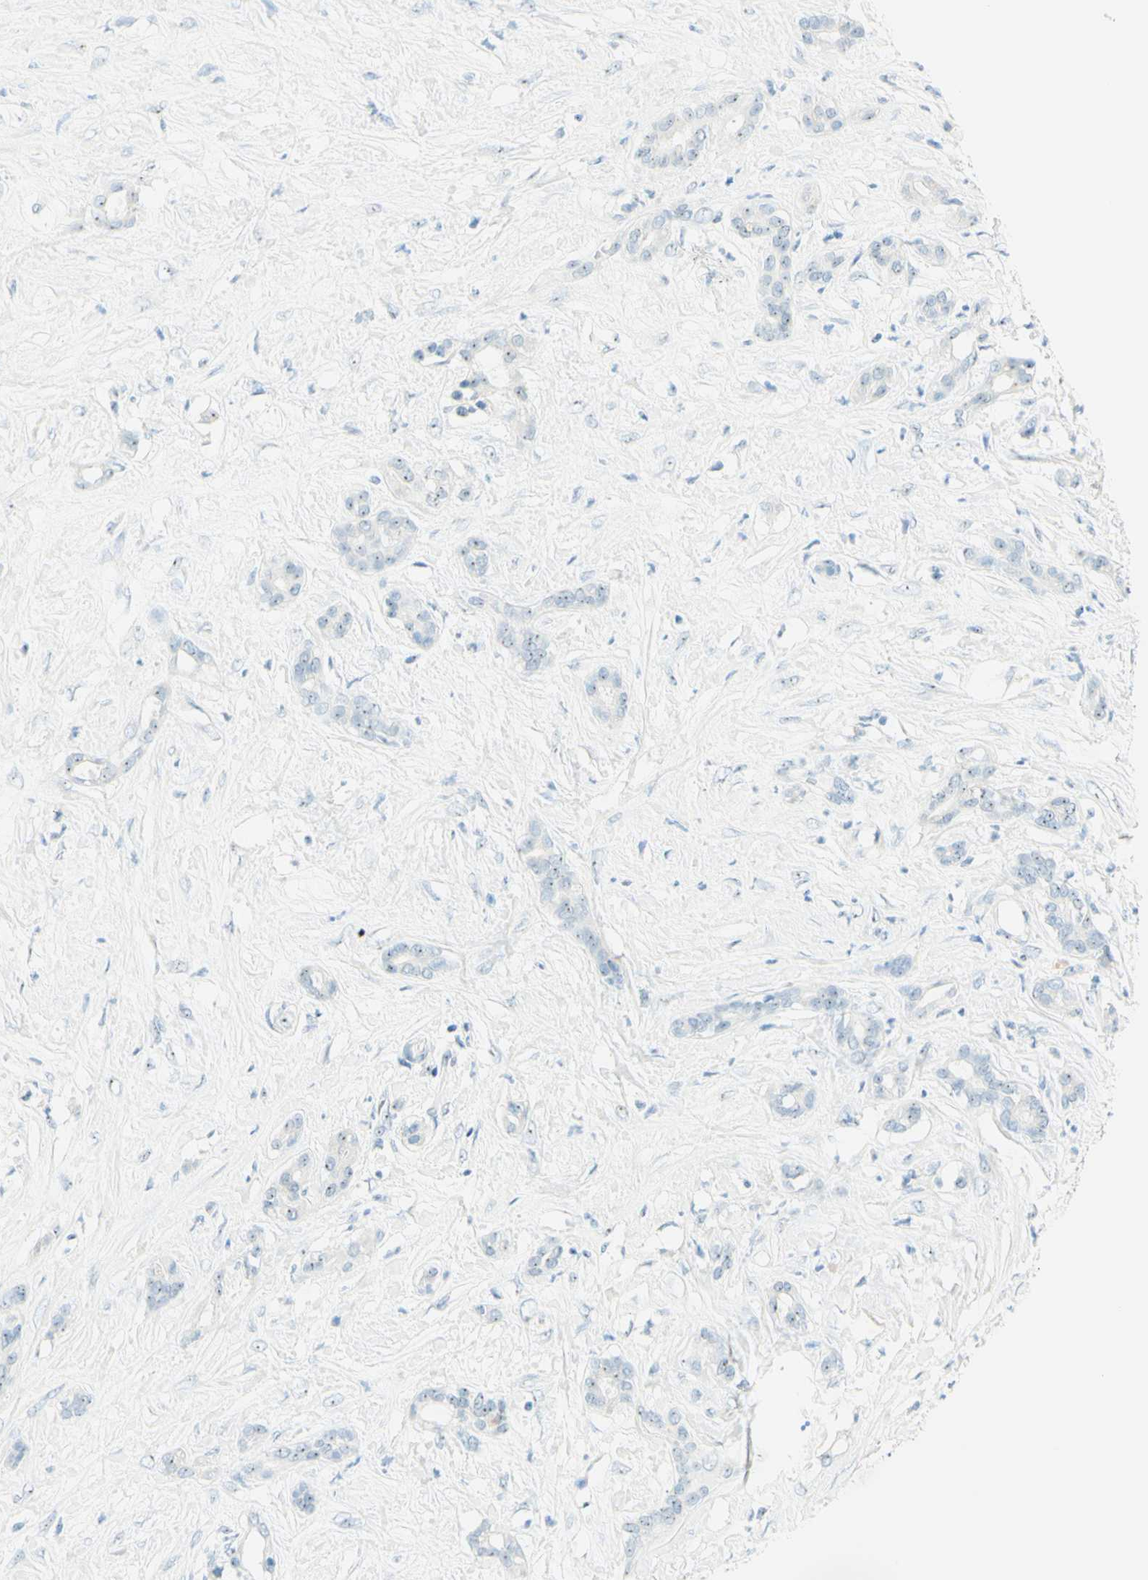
{"staining": {"intensity": "weak", "quantity": "25%-75%", "location": "nuclear"}, "tissue": "pancreatic cancer", "cell_type": "Tumor cells", "image_type": "cancer", "snomed": [{"axis": "morphology", "description": "Adenocarcinoma, NOS"}, {"axis": "topography", "description": "Pancreas"}], "caption": "The image demonstrates immunohistochemical staining of adenocarcinoma (pancreatic). There is weak nuclear positivity is appreciated in approximately 25%-75% of tumor cells. (IHC, brightfield microscopy, high magnification).", "gene": "FMR1NB", "patient": {"sex": "male", "age": 41}}